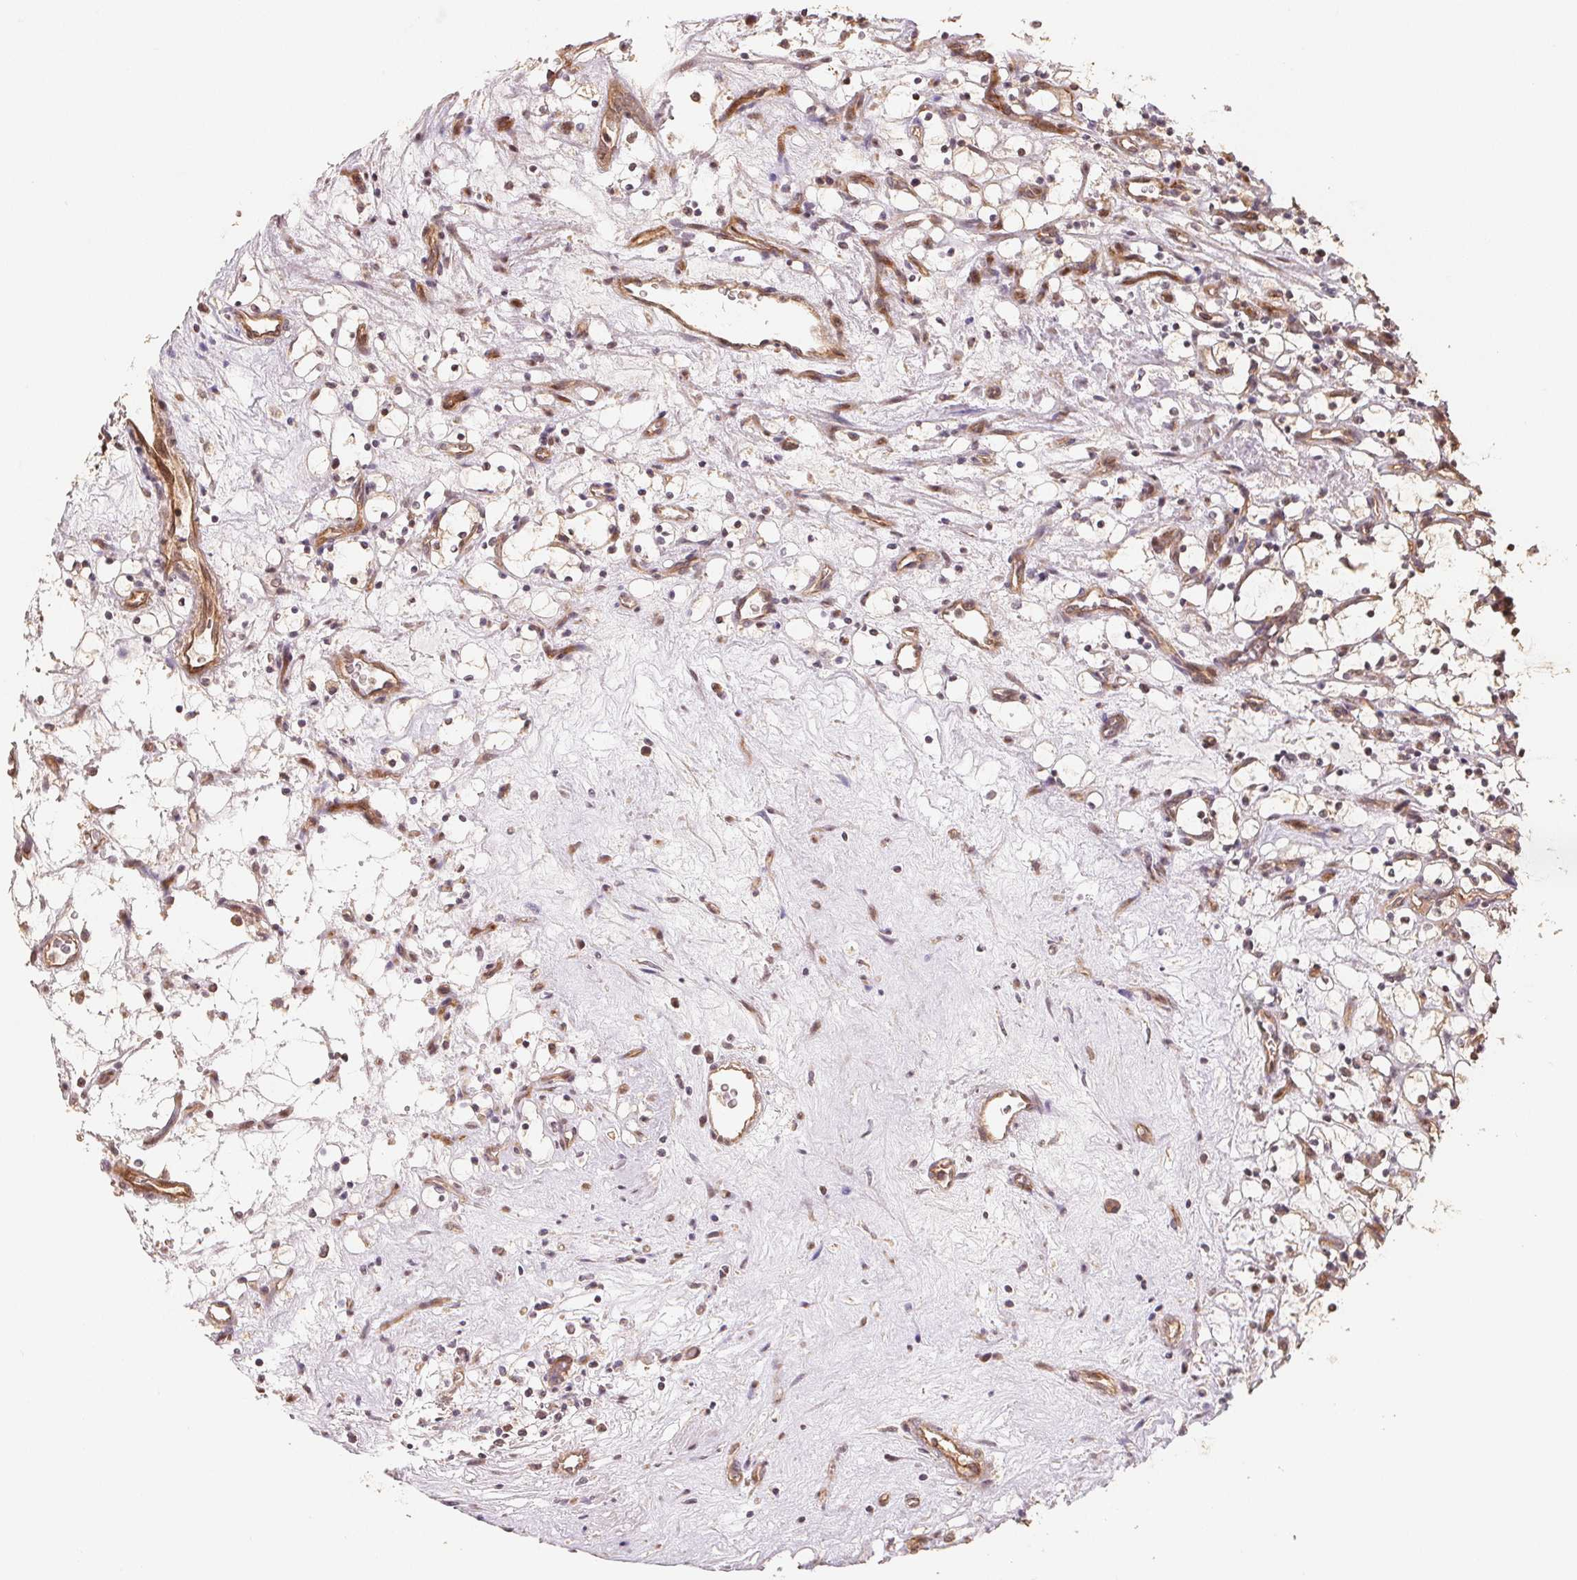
{"staining": {"intensity": "weak", "quantity": "25%-75%", "location": "cytoplasmic/membranous"}, "tissue": "renal cancer", "cell_type": "Tumor cells", "image_type": "cancer", "snomed": [{"axis": "morphology", "description": "Adenocarcinoma, NOS"}, {"axis": "topography", "description": "Kidney"}], "caption": "Human renal cancer (adenocarcinoma) stained with a protein marker displays weak staining in tumor cells.", "gene": "TMEM222", "patient": {"sex": "female", "age": 69}}